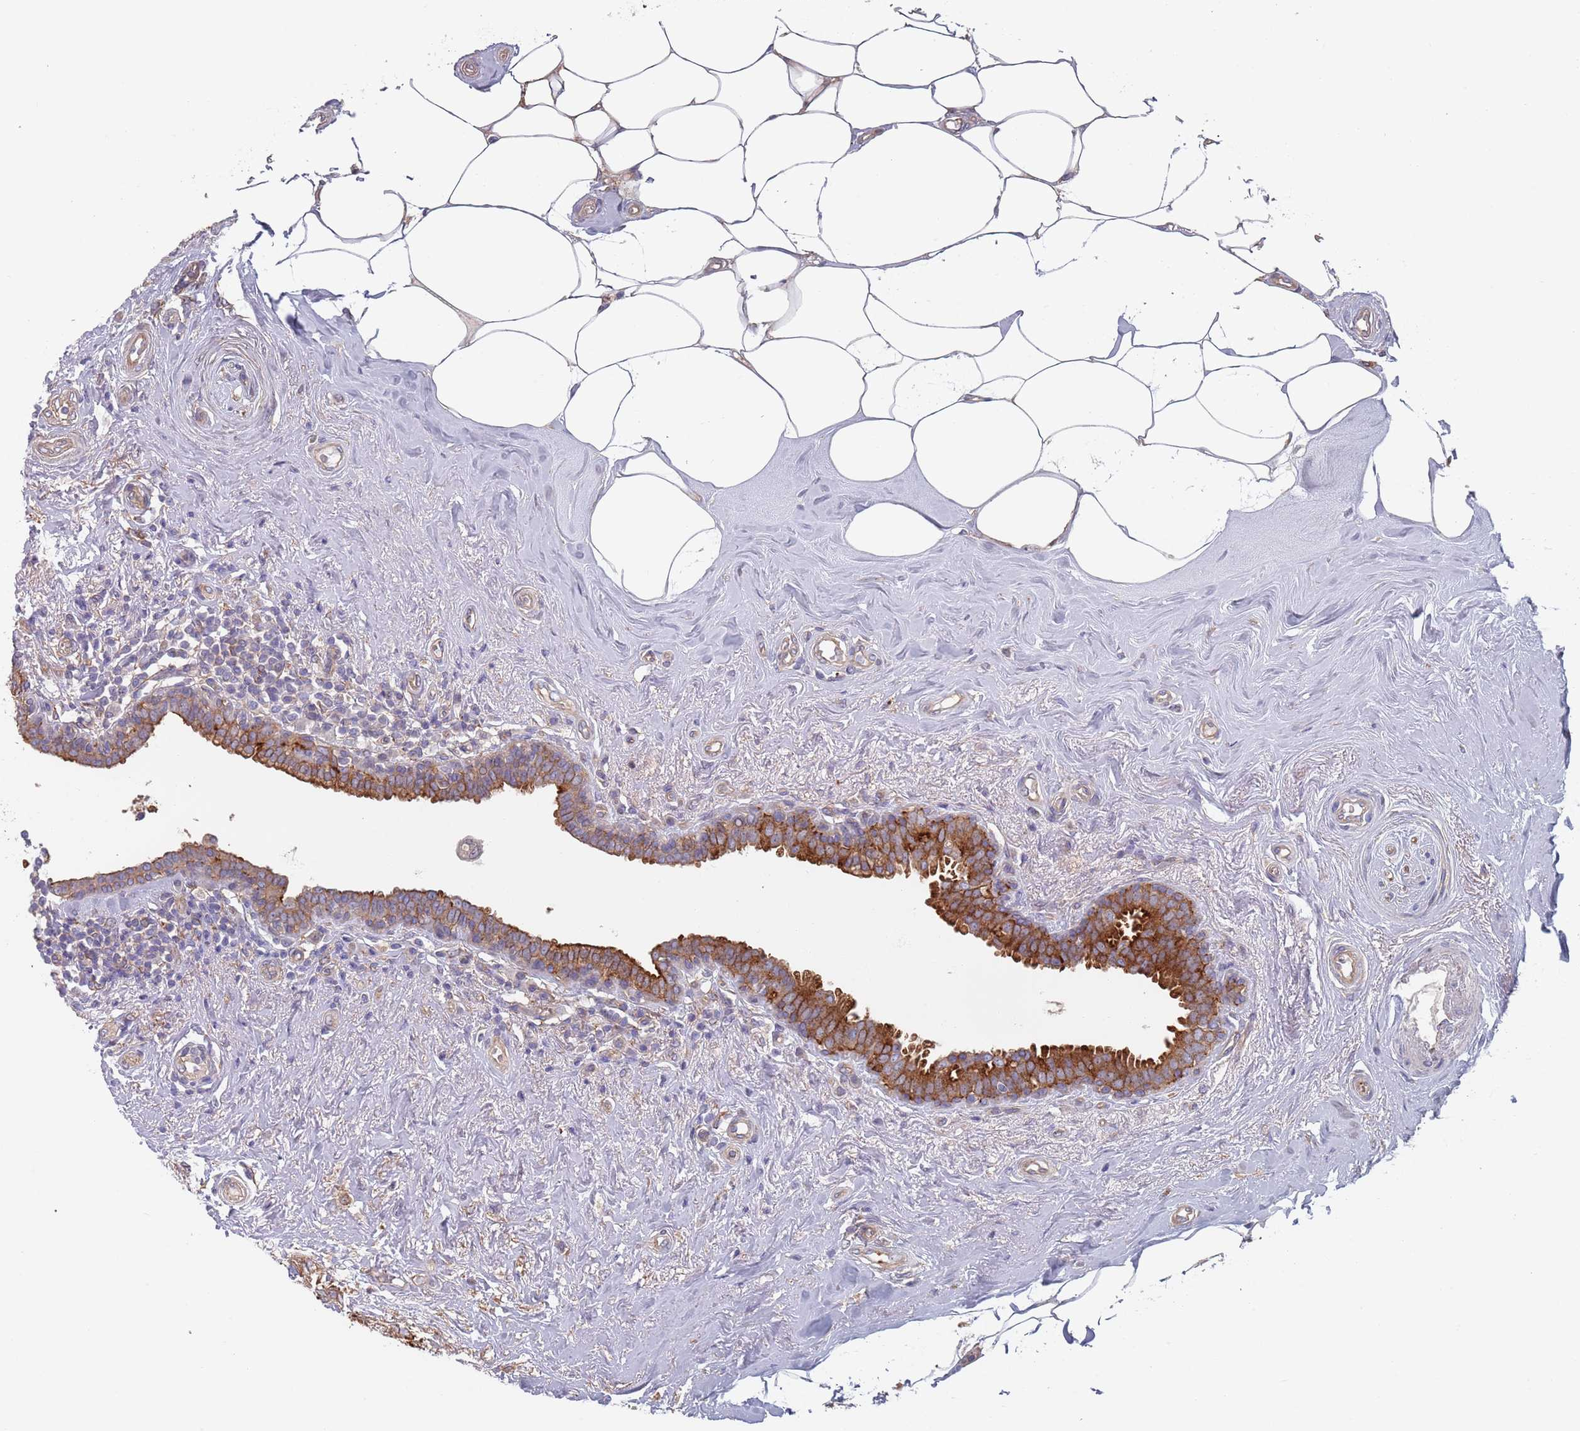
{"staining": {"intensity": "strong", "quantity": "25%-75%", "location": "cytoplasmic/membranous"}, "tissue": "breast cancer", "cell_type": "Tumor cells", "image_type": "cancer", "snomed": [{"axis": "morphology", "description": "Duct carcinoma"}, {"axis": "topography", "description": "Breast"}], "caption": "Immunohistochemical staining of infiltrating ductal carcinoma (breast) exhibits high levels of strong cytoplasmic/membranous protein staining in about 25%-75% of tumor cells. The staining was performed using DAB (3,3'-diaminobenzidine), with brown indicating positive protein expression. Nuclei are stained blue with hematoxylin.", "gene": "APPL2", "patient": {"sex": "female", "age": 73}}